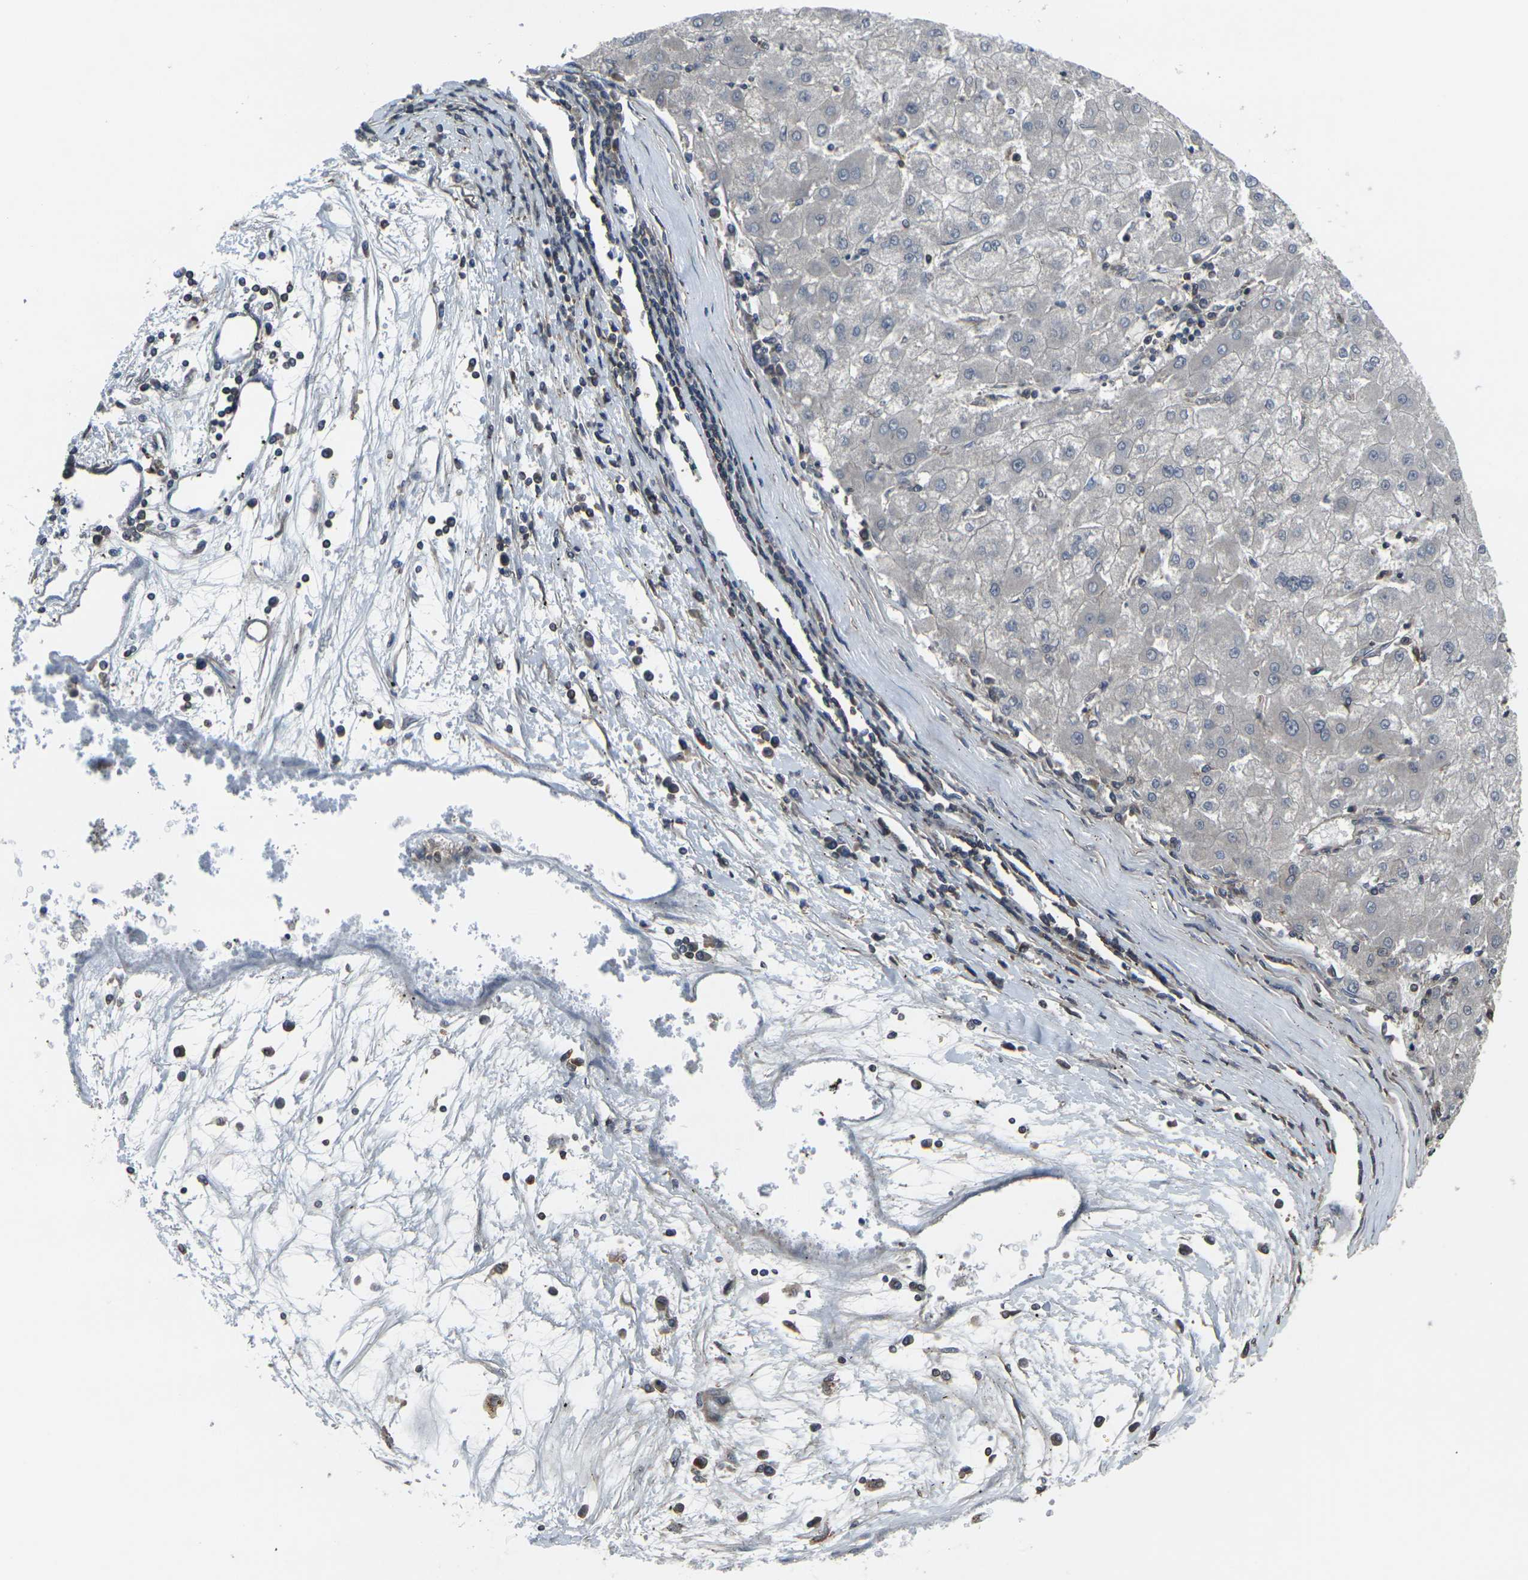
{"staining": {"intensity": "negative", "quantity": "none", "location": "none"}, "tissue": "liver cancer", "cell_type": "Tumor cells", "image_type": "cancer", "snomed": [{"axis": "morphology", "description": "Carcinoma, Hepatocellular, NOS"}, {"axis": "topography", "description": "Liver"}], "caption": "Tumor cells are negative for brown protein staining in liver cancer. (DAB (3,3'-diaminobenzidine) immunohistochemistry (IHC) with hematoxylin counter stain).", "gene": "PRKACB", "patient": {"sex": "male", "age": 72}}